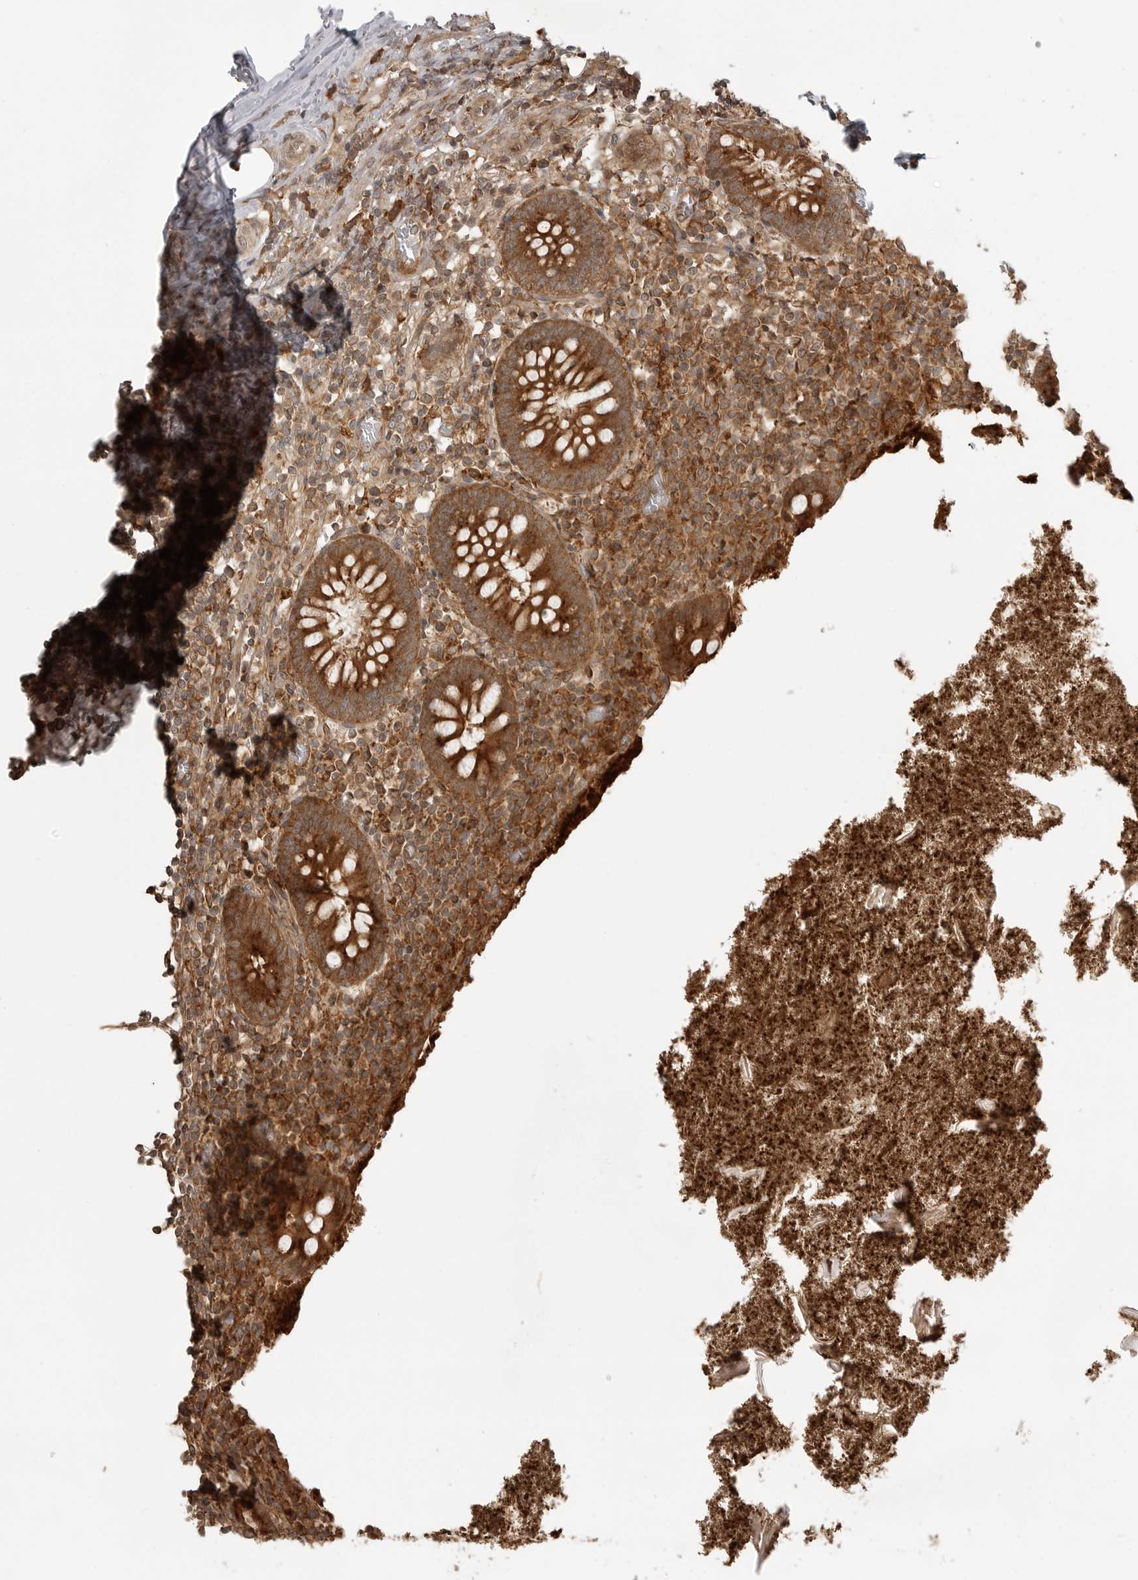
{"staining": {"intensity": "strong", "quantity": ">75%", "location": "cytoplasmic/membranous"}, "tissue": "appendix", "cell_type": "Glandular cells", "image_type": "normal", "snomed": [{"axis": "morphology", "description": "Normal tissue, NOS"}, {"axis": "topography", "description": "Appendix"}], "caption": "A high-resolution photomicrograph shows immunohistochemistry (IHC) staining of normal appendix, which shows strong cytoplasmic/membranous staining in approximately >75% of glandular cells. (Brightfield microscopy of DAB IHC at high magnification).", "gene": "FAT3", "patient": {"sex": "female", "age": 17}}